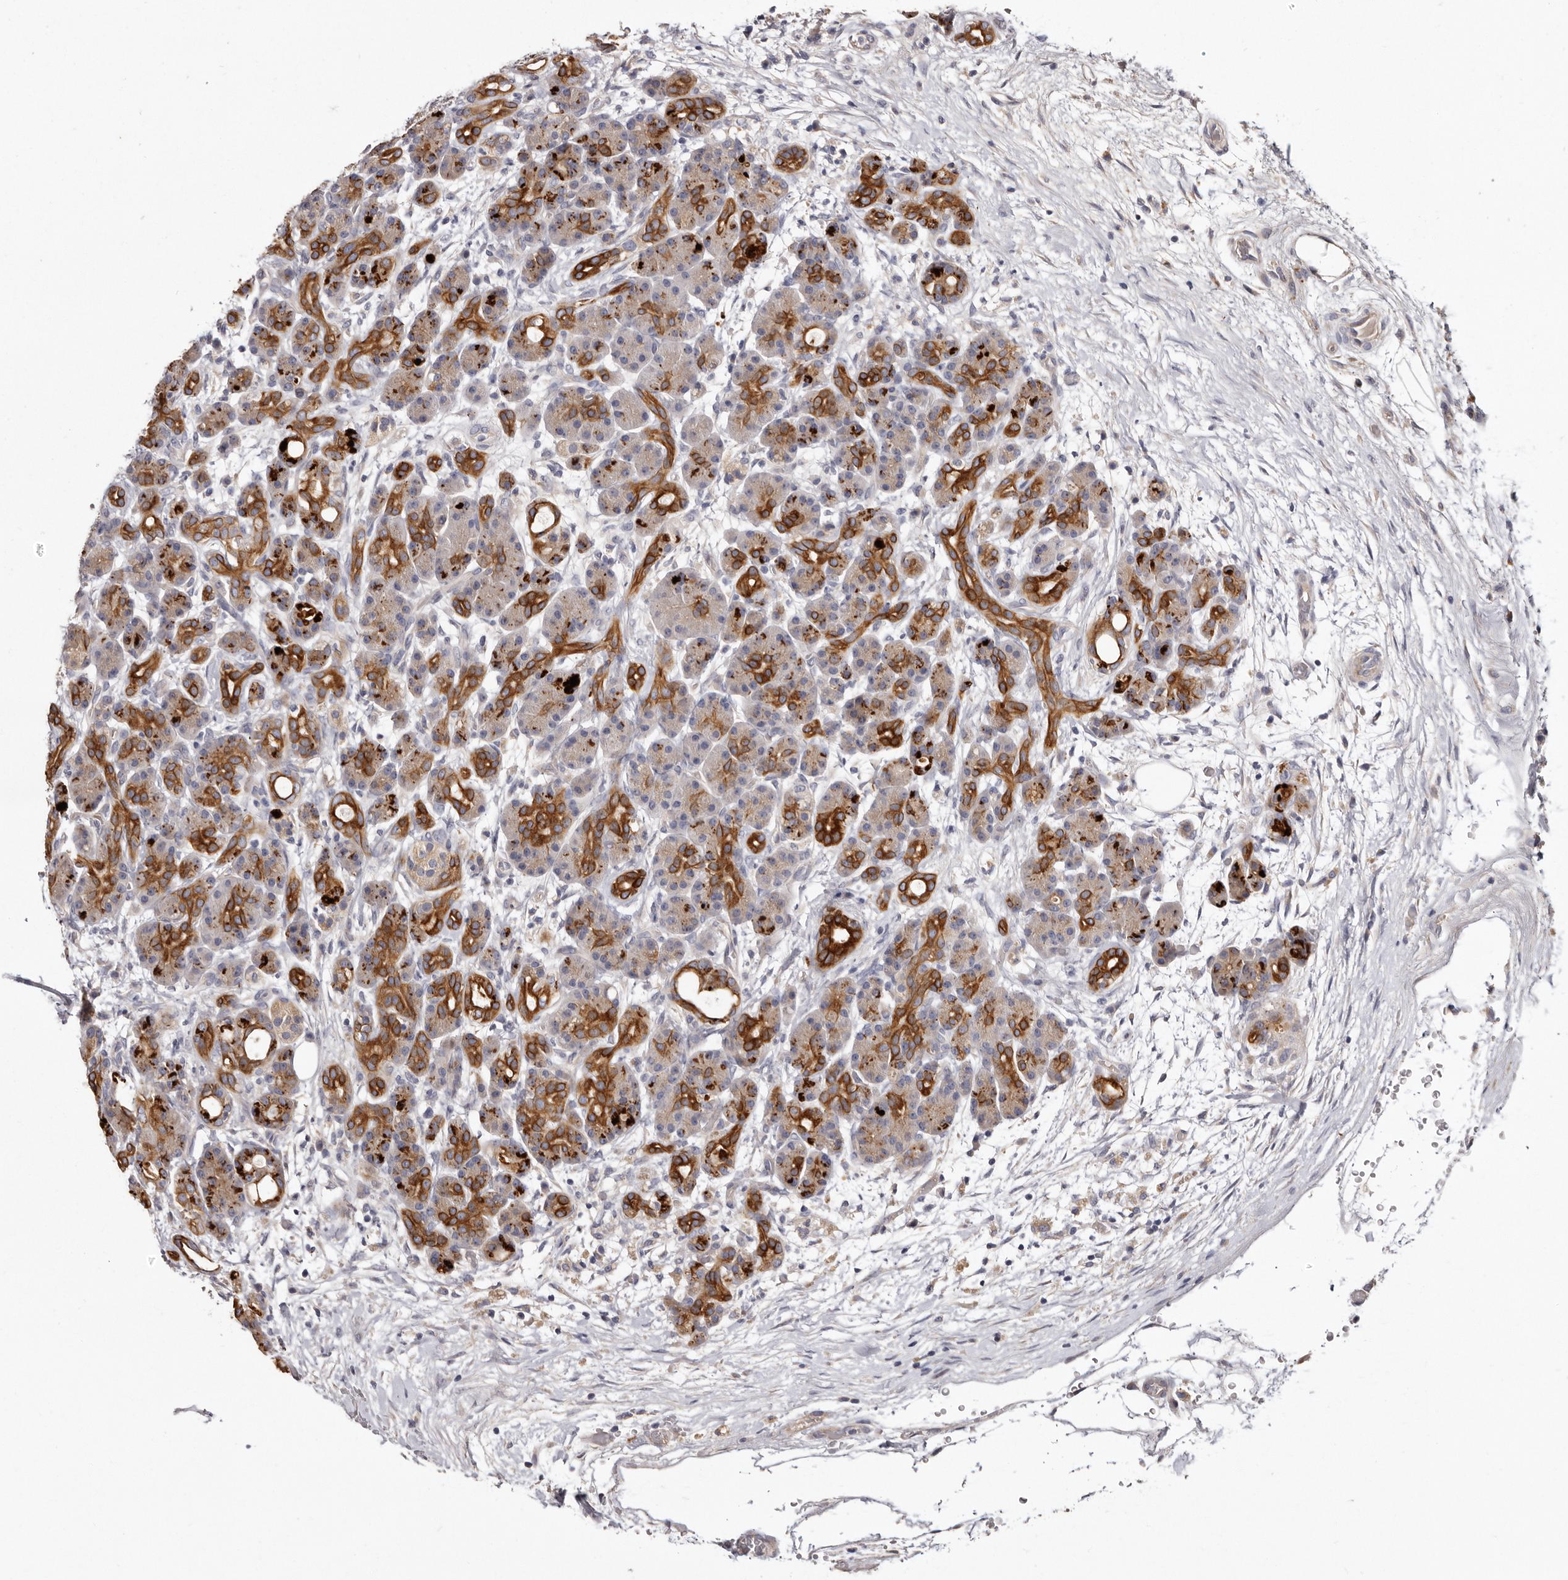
{"staining": {"intensity": "strong", "quantity": "<25%", "location": "cytoplasmic/membranous"}, "tissue": "pancreas", "cell_type": "Exocrine glandular cells", "image_type": "normal", "snomed": [{"axis": "morphology", "description": "Normal tissue, NOS"}, {"axis": "topography", "description": "Pancreas"}], "caption": "Exocrine glandular cells reveal medium levels of strong cytoplasmic/membranous expression in about <25% of cells in benign human pancreas.", "gene": "STK16", "patient": {"sex": "male", "age": 63}}